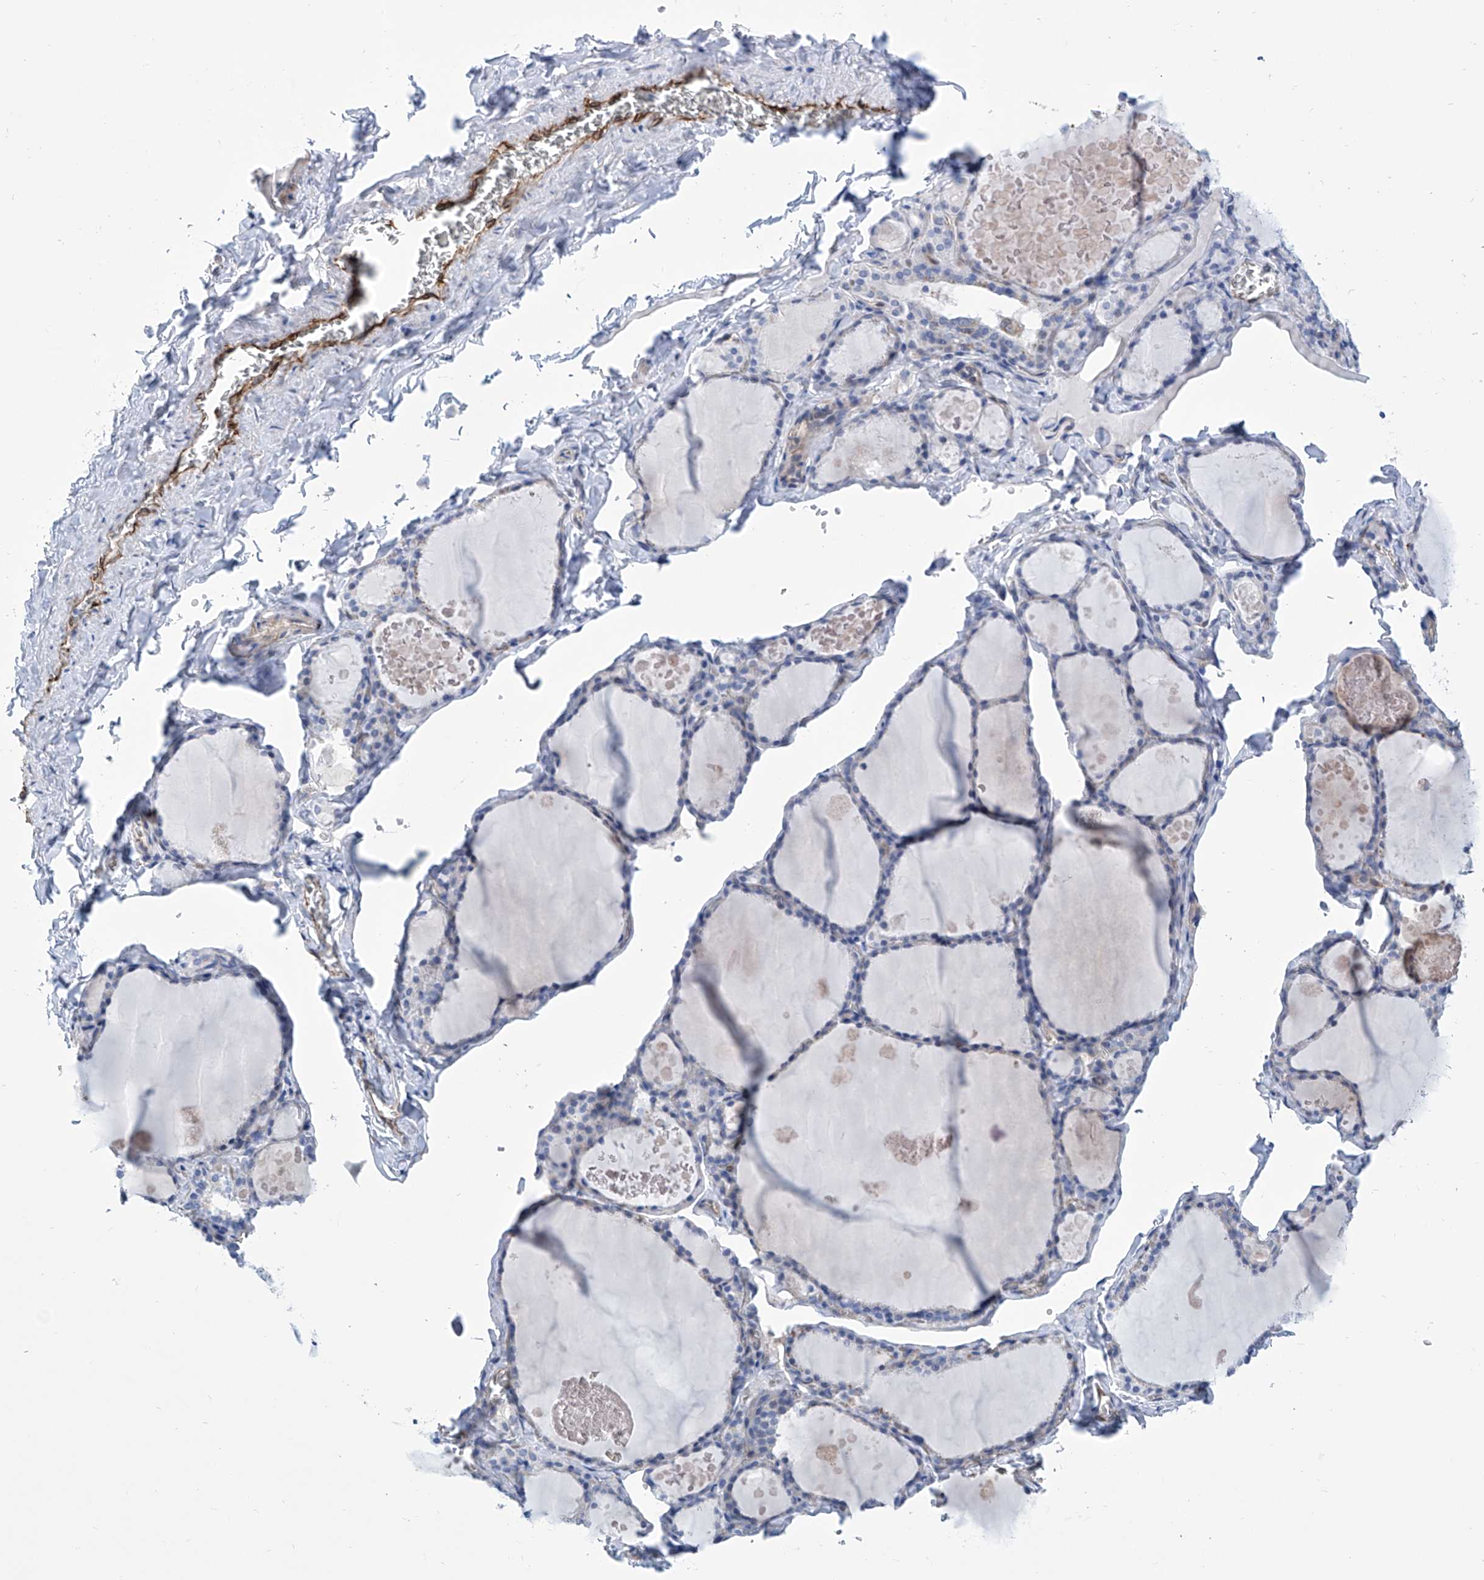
{"staining": {"intensity": "weak", "quantity": "<25%", "location": "cytoplasmic/membranous"}, "tissue": "thyroid gland", "cell_type": "Glandular cells", "image_type": "normal", "snomed": [{"axis": "morphology", "description": "Normal tissue, NOS"}, {"axis": "topography", "description": "Thyroid gland"}], "caption": "This is a micrograph of IHC staining of benign thyroid gland, which shows no positivity in glandular cells.", "gene": "TNN", "patient": {"sex": "male", "age": 56}}